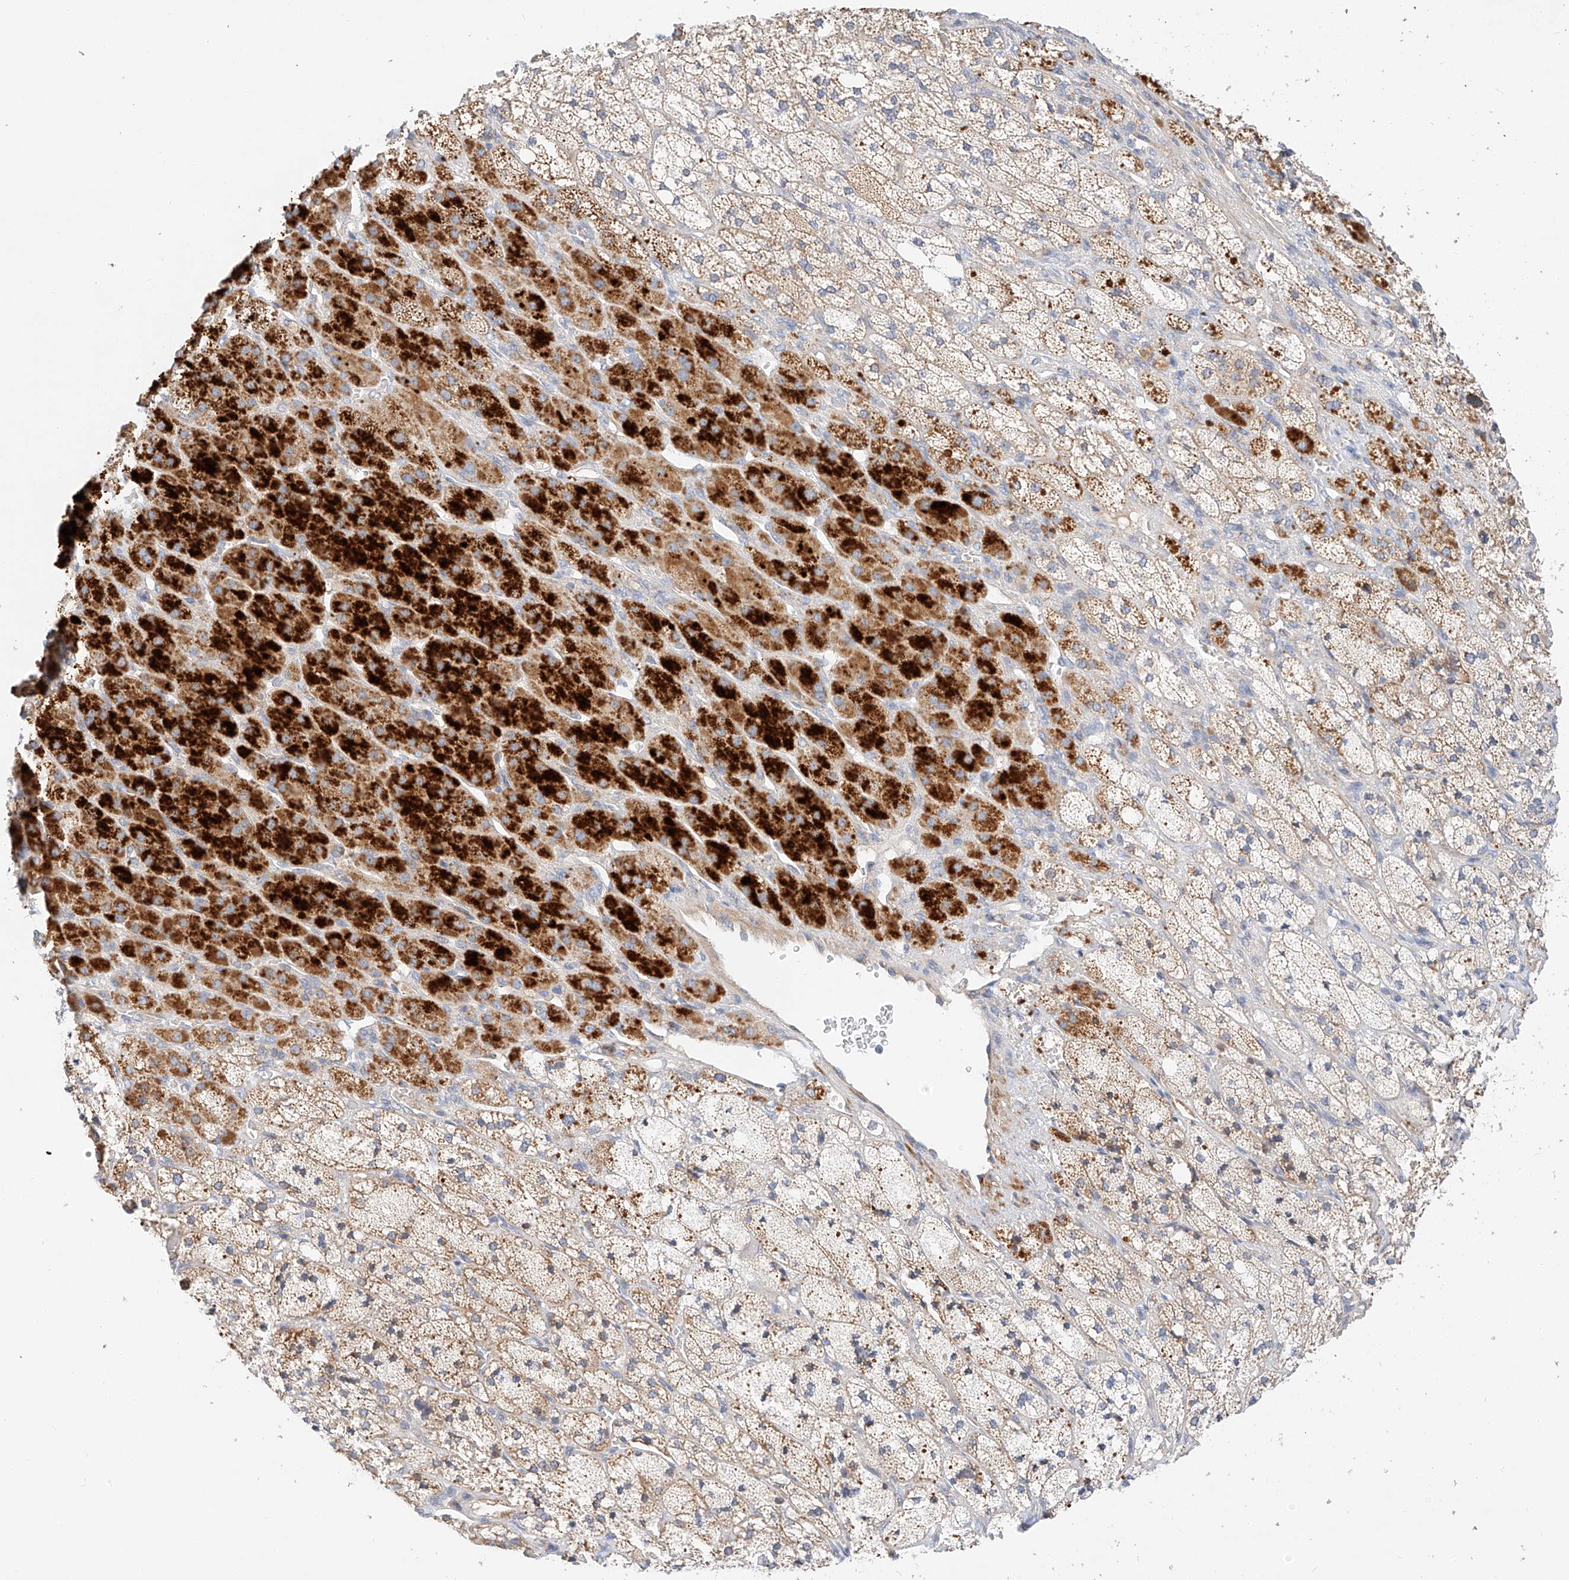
{"staining": {"intensity": "strong", "quantity": "<25%", "location": "cytoplasmic/membranous"}, "tissue": "adrenal gland", "cell_type": "Glandular cells", "image_type": "normal", "snomed": [{"axis": "morphology", "description": "Normal tissue, NOS"}, {"axis": "topography", "description": "Adrenal gland"}], "caption": "Immunohistochemical staining of normal human adrenal gland demonstrates <25% levels of strong cytoplasmic/membranous protein expression in about <25% of glandular cells. (DAB (3,3'-diaminobenzidine) IHC with brightfield microscopy, high magnification).", "gene": "C6orf118", "patient": {"sex": "male", "age": 61}}